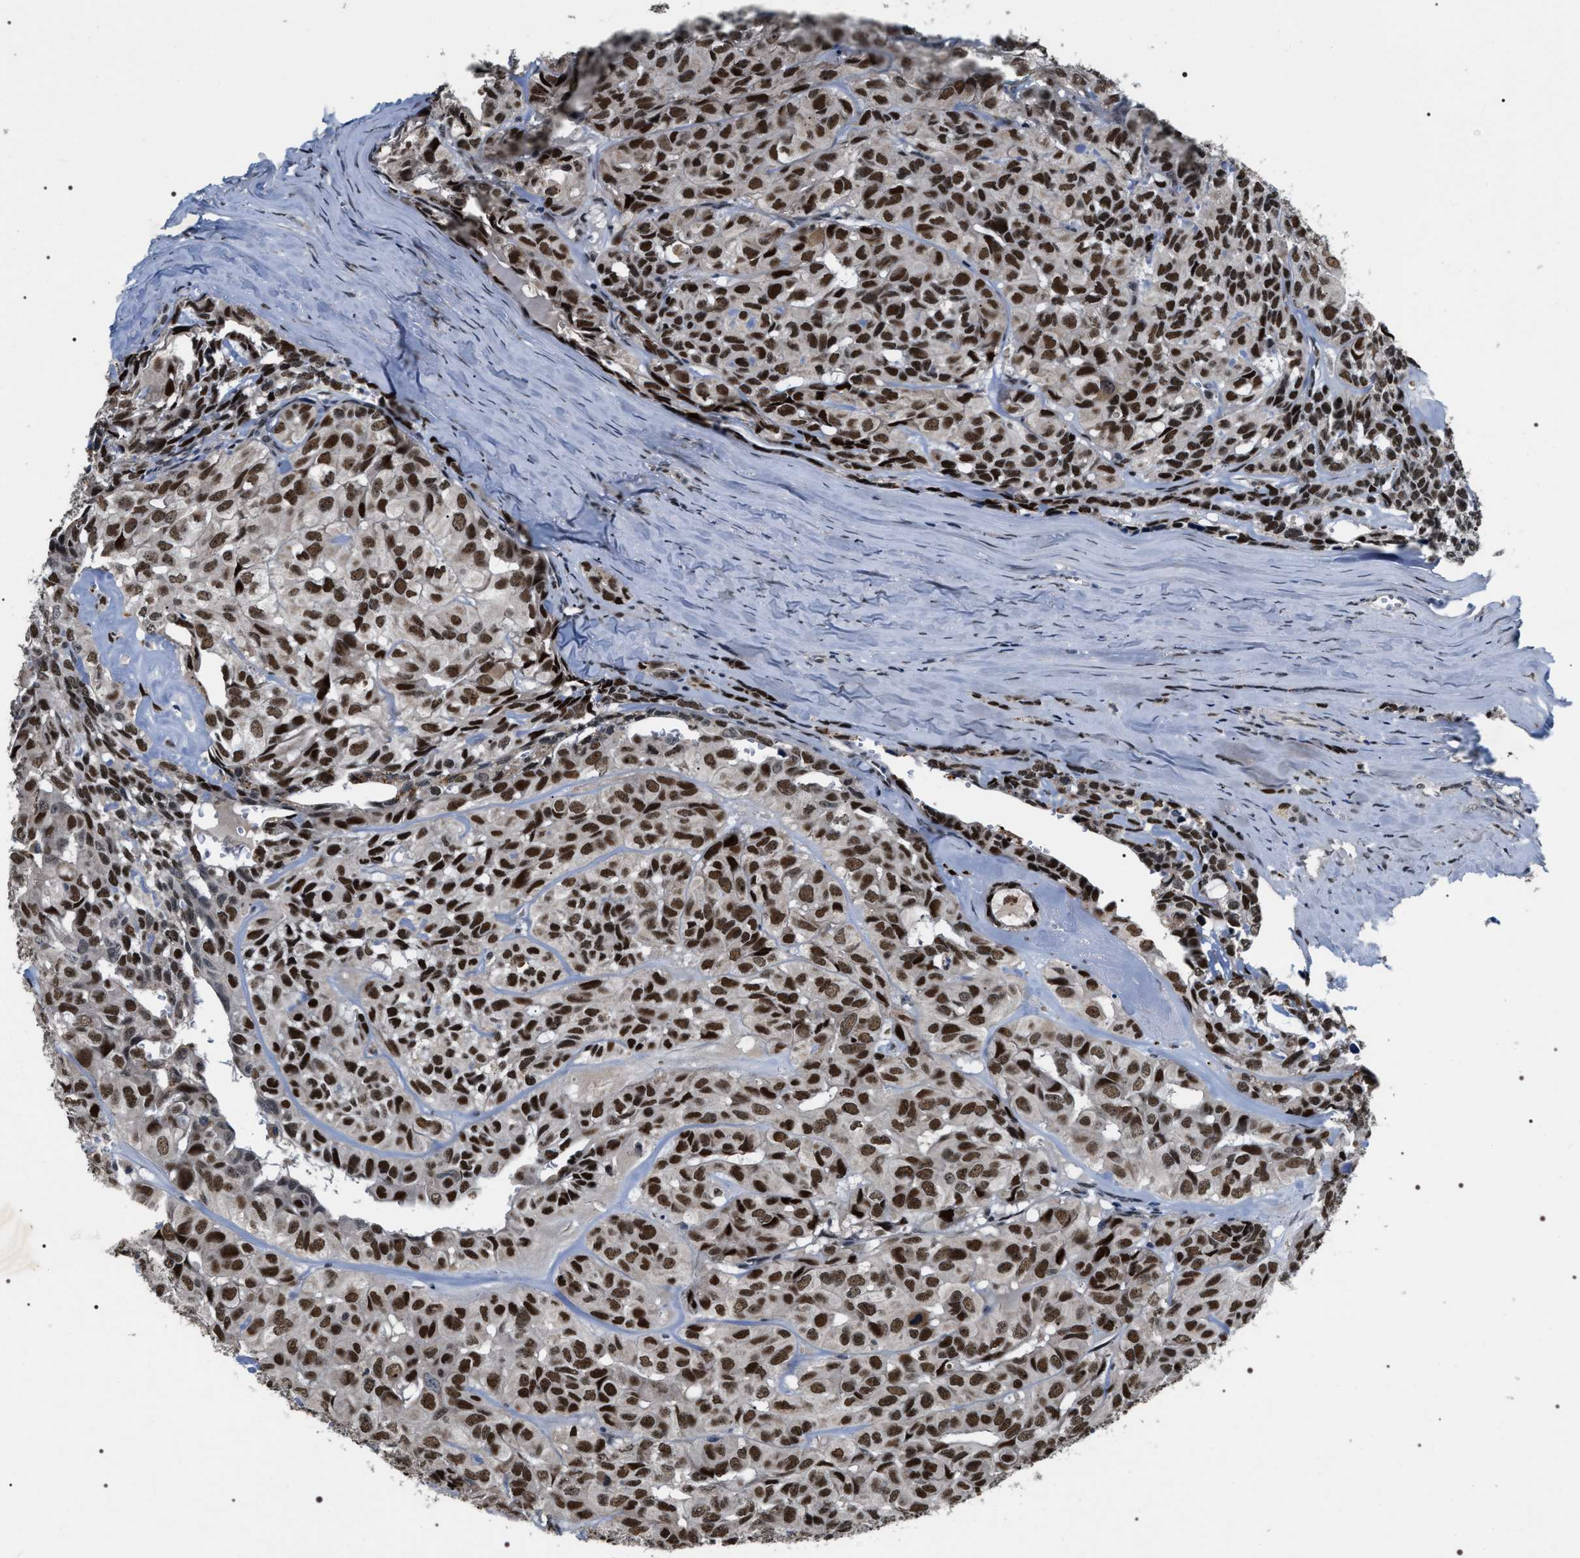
{"staining": {"intensity": "strong", "quantity": ">75%", "location": "nuclear"}, "tissue": "head and neck cancer", "cell_type": "Tumor cells", "image_type": "cancer", "snomed": [{"axis": "morphology", "description": "Adenocarcinoma, NOS"}, {"axis": "topography", "description": "Salivary gland, NOS"}, {"axis": "topography", "description": "Head-Neck"}], "caption": "Adenocarcinoma (head and neck) tissue reveals strong nuclear positivity in approximately >75% of tumor cells", "gene": "C7orf25", "patient": {"sex": "female", "age": 76}}